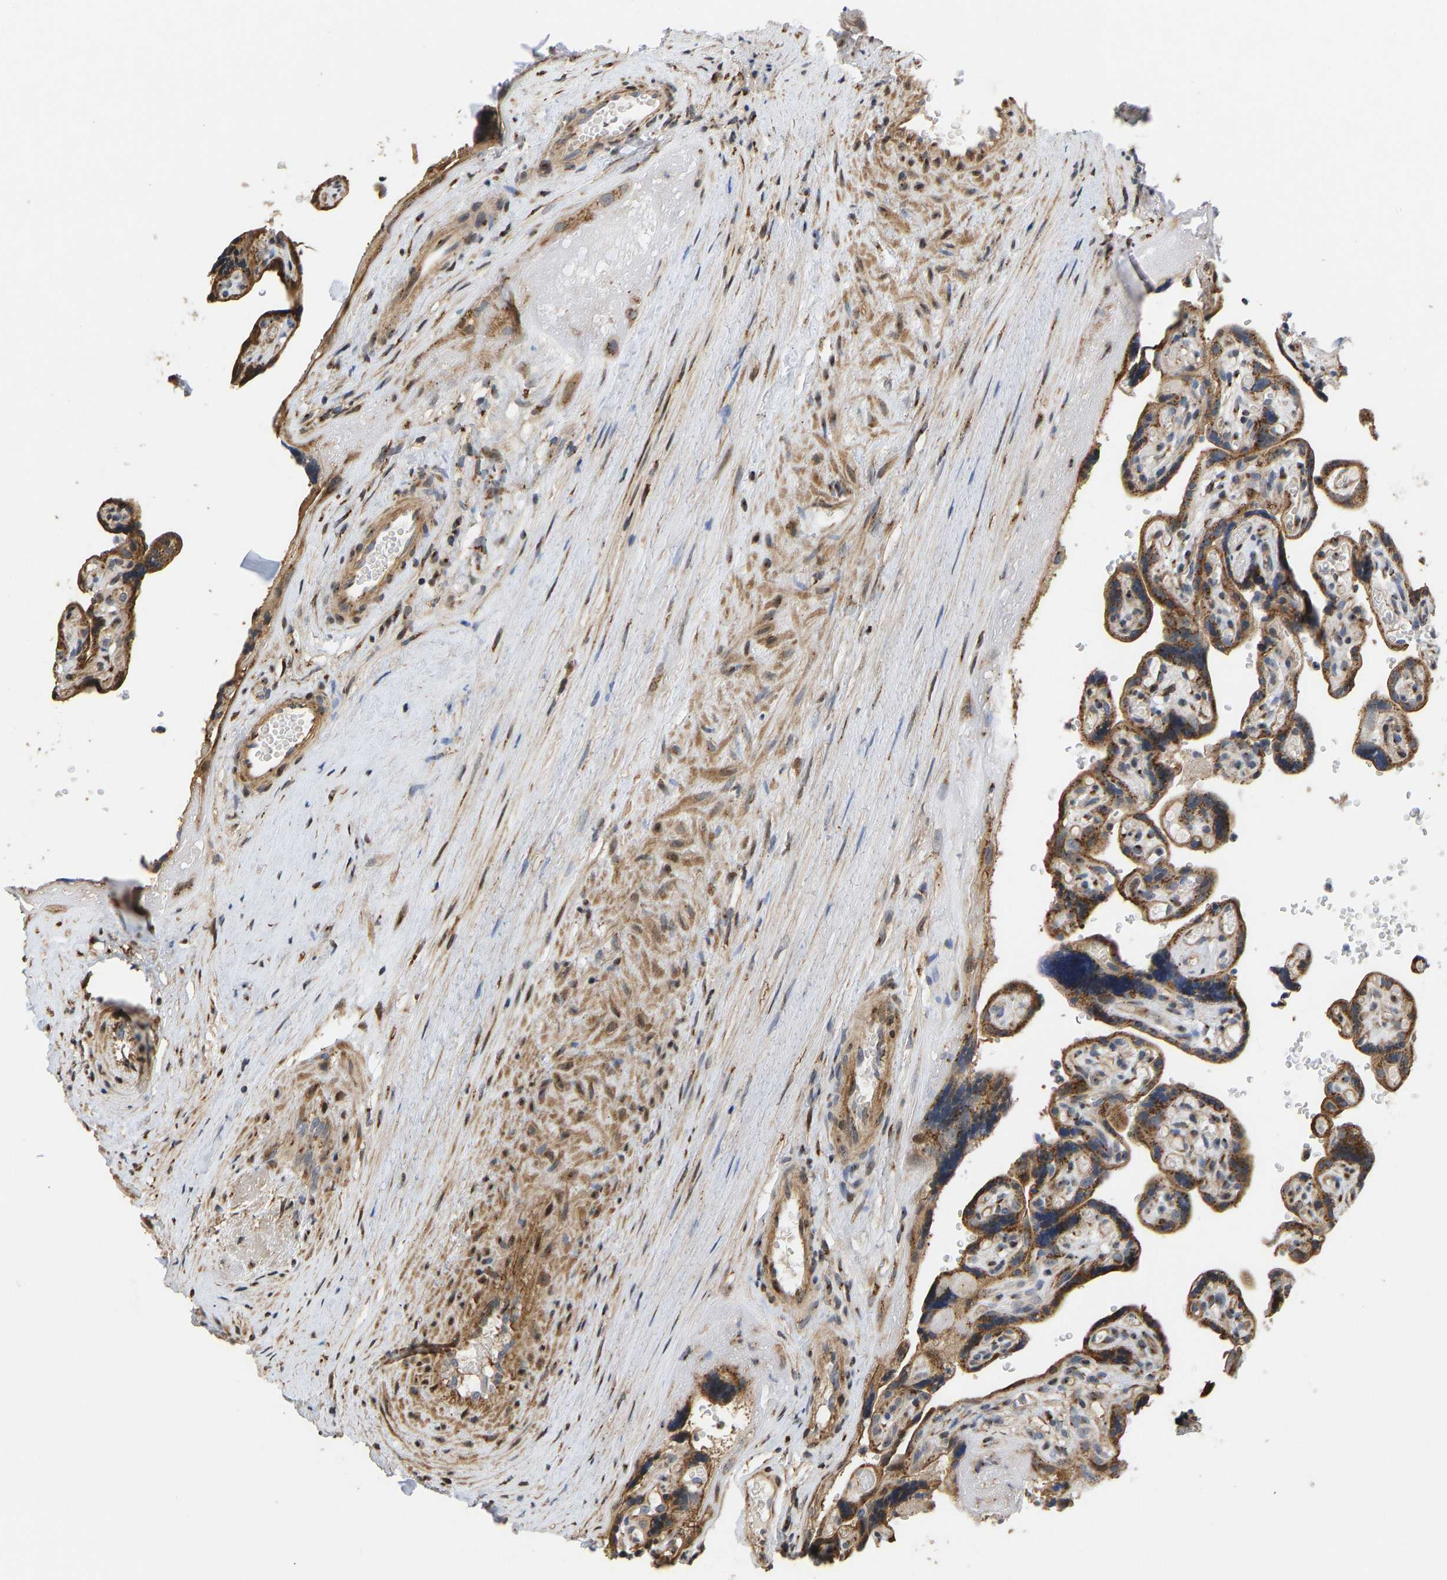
{"staining": {"intensity": "moderate", "quantity": ">75%", "location": "cytoplasmic/membranous"}, "tissue": "placenta", "cell_type": "Decidual cells", "image_type": "normal", "snomed": [{"axis": "morphology", "description": "Normal tissue, NOS"}, {"axis": "topography", "description": "Placenta"}], "caption": "IHC image of benign placenta stained for a protein (brown), which exhibits medium levels of moderate cytoplasmic/membranous expression in approximately >75% of decidual cells.", "gene": "YIPF4", "patient": {"sex": "female", "age": 30}}